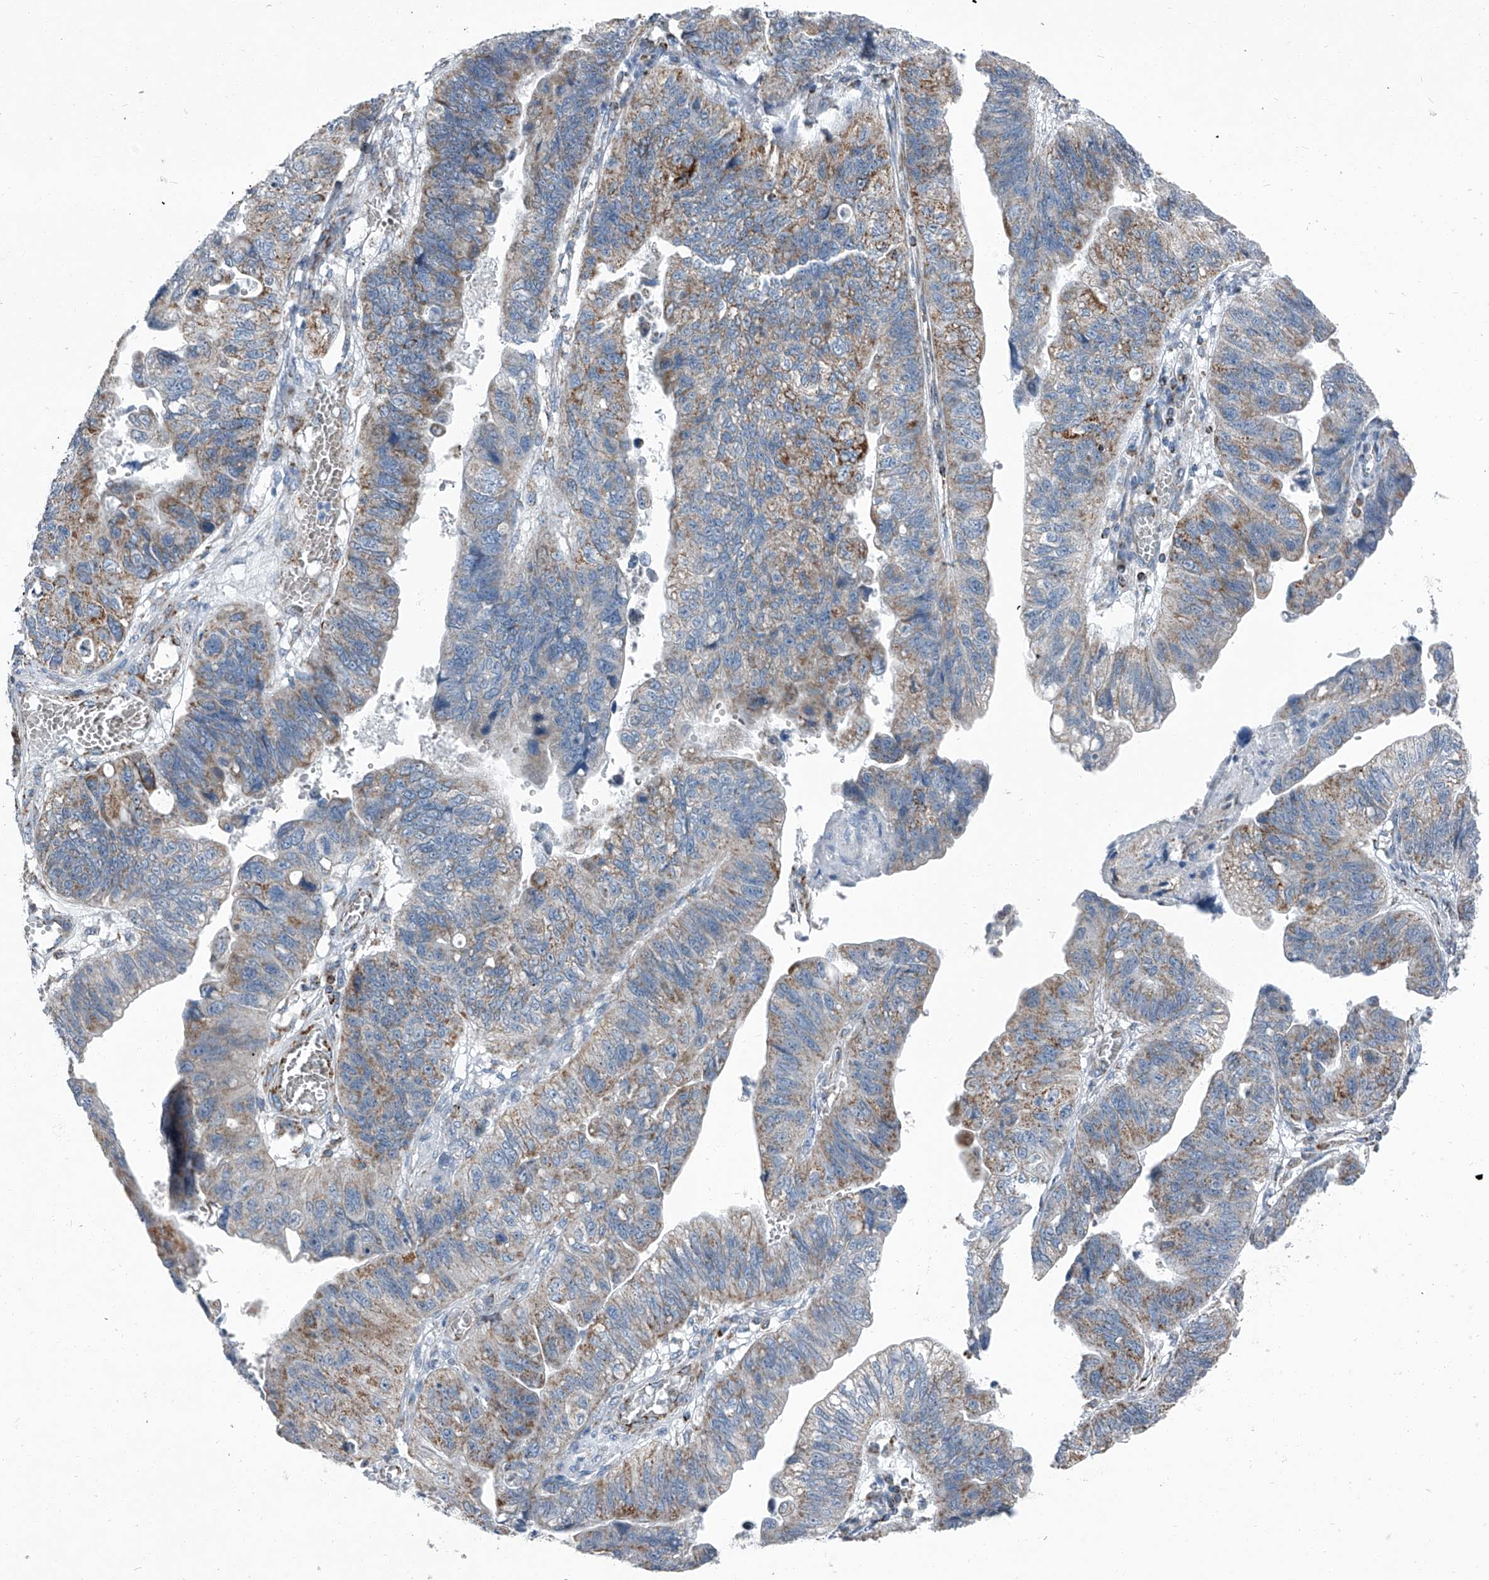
{"staining": {"intensity": "moderate", "quantity": "25%-75%", "location": "cytoplasmic/membranous"}, "tissue": "stomach cancer", "cell_type": "Tumor cells", "image_type": "cancer", "snomed": [{"axis": "morphology", "description": "Adenocarcinoma, NOS"}, {"axis": "topography", "description": "Stomach"}], "caption": "Protein staining of adenocarcinoma (stomach) tissue shows moderate cytoplasmic/membranous expression in approximately 25%-75% of tumor cells.", "gene": "CHRNA7", "patient": {"sex": "male", "age": 59}}